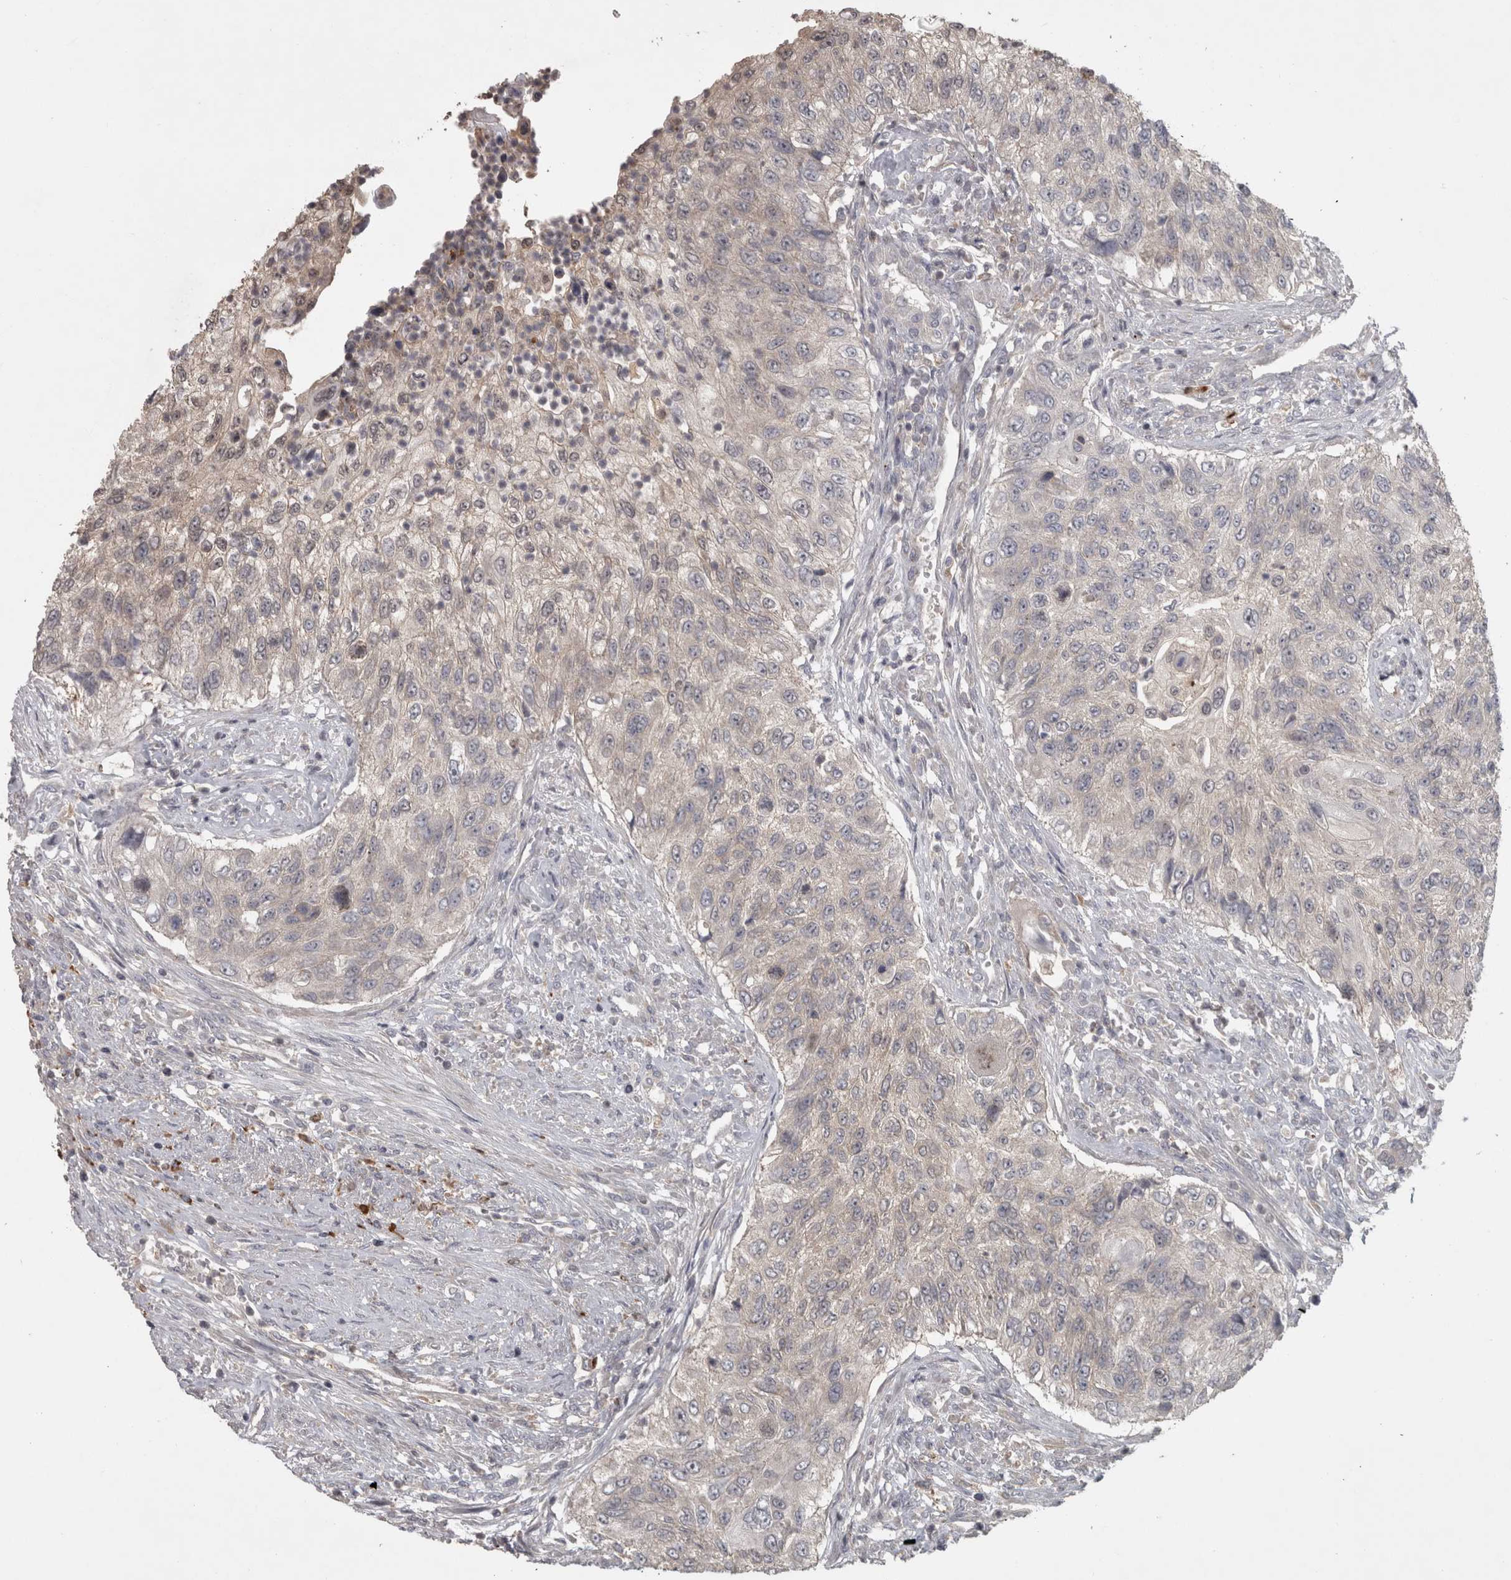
{"staining": {"intensity": "weak", "quantity": "<25%", "location": "cytoplasmic/membranous"}, "tissue": "urothelial cancer", "cell_type": "Tumor cells", "image_type": "cancer", "snomed": [{"axis": "morphology", "description": "Urothelial carcinoma, High grade"}, {"axis": "topography", "description": "Urinary bladder"}], "caption": "The micrograph displays no staining of tumor cells in high-grade urothelial carcinoma.", "gene": "SLCO5A1", "patient": {"sex": "female", "age": 60}}